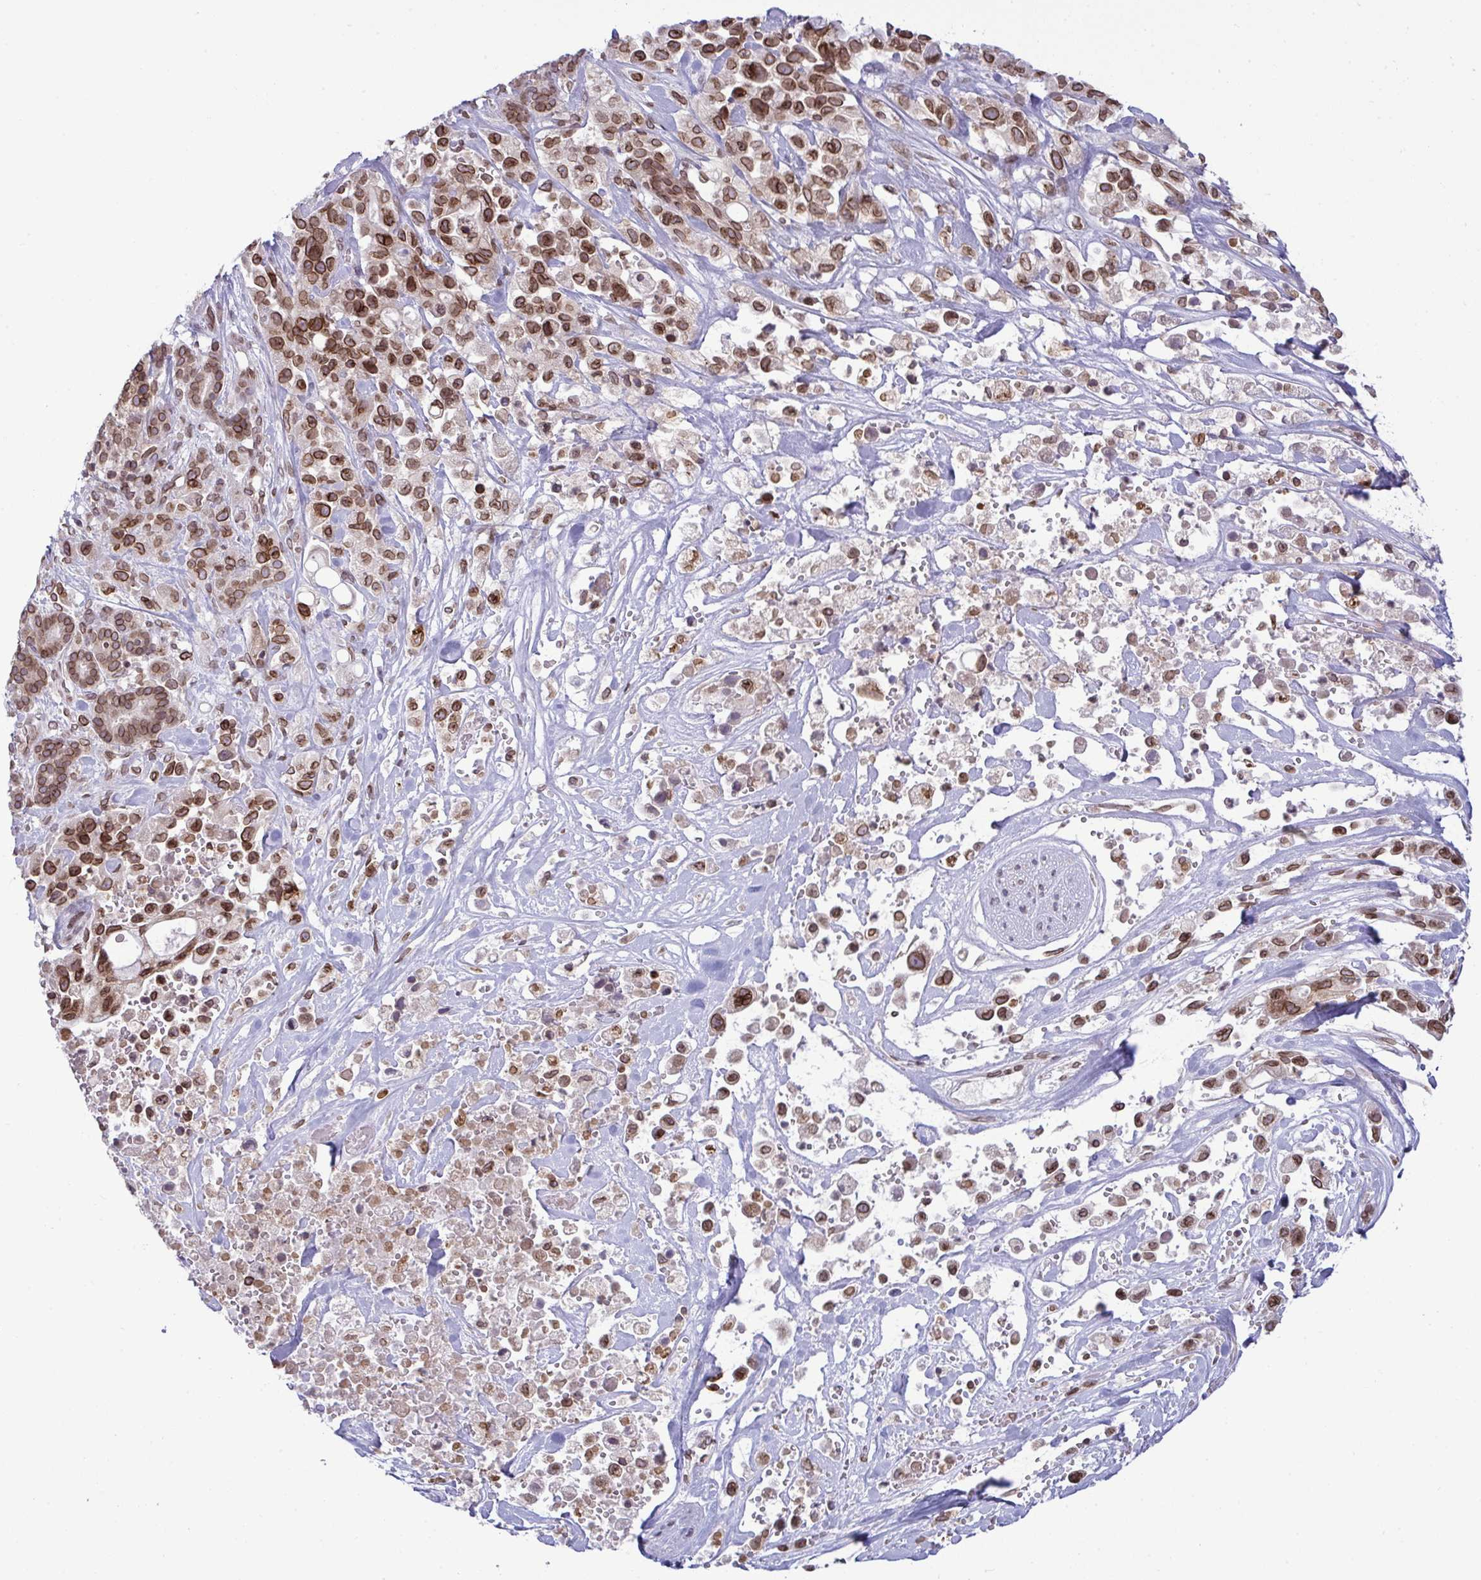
{"staining": {"intensity": "strong", "quantity": "25%-75%", "location": "cytoplasmic/membranous,nuclear"}, "tissue": "pancreatic cancer", "cell_type": "Tumor cells", "image_type": "cancer", "snomed": [{"axis": "morphology", "description": "Adenocarcinoma, NOS"}, {"axis": "topography", "description": "Pancreas"}], "caption": "Pancreatic cancer (adenocarcinoma) stained with a protein marker reveals strong staining in tumor cells.", "gene": "RANBP2", "patient": {"sex": "male", "age": 44}}